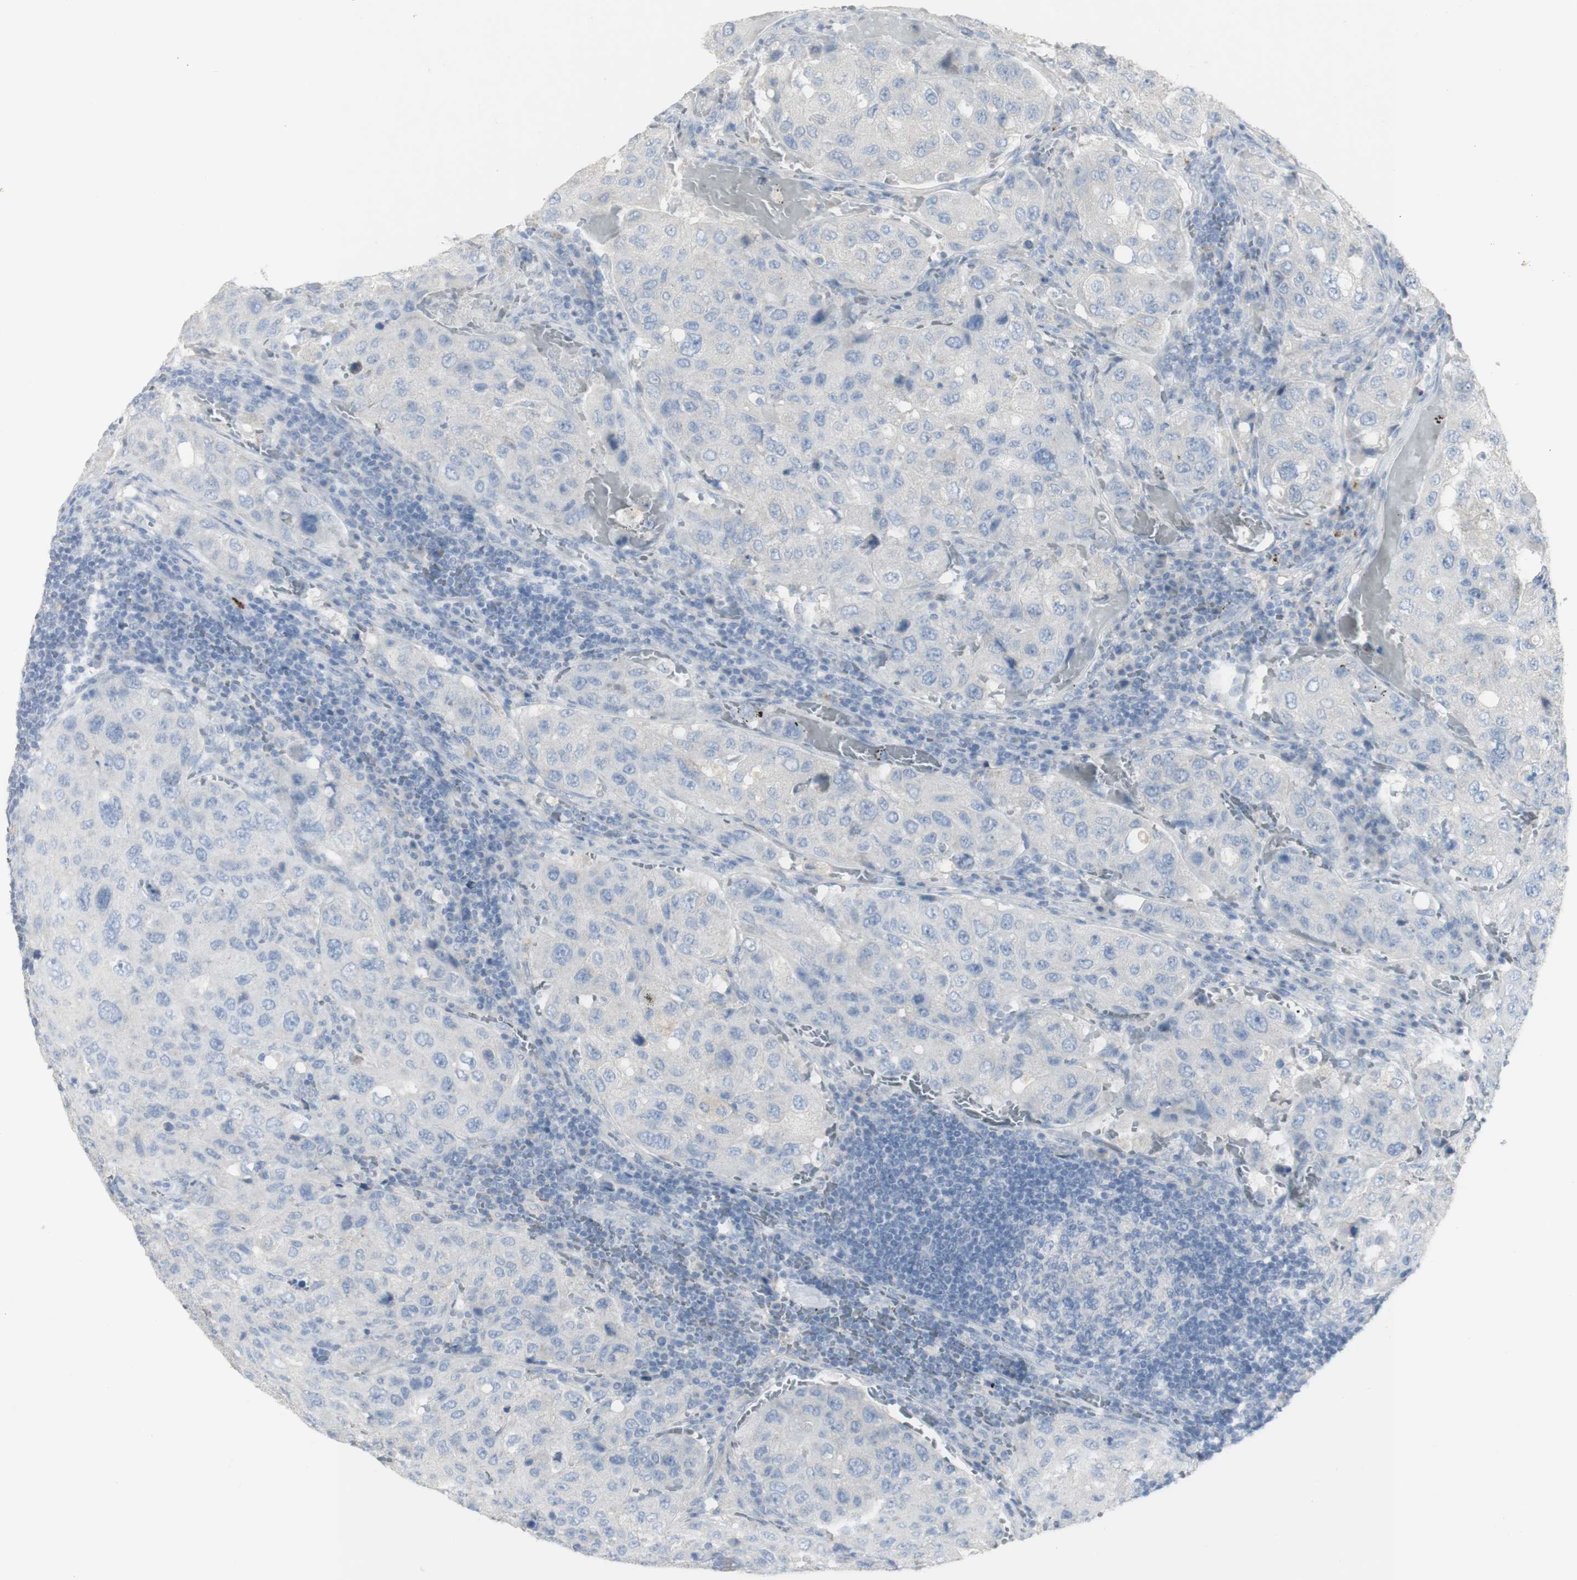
{"staining": {"intensity": "weak", "quantity": "<25%", "location": "cytoplasmic/membranous"}, "tissue": "urothelial cancer", "cell_type": "Tumor cells", "image_type": "cancer", "snomed": [{"axis": "morphology", "description": "Urothelial carcinoma, High grade"}, {"axis": "topography", "description": "Lymph node"}, {"axis": "topography", "description": "Urinary bladder"}], "caption": "There is no significant positivity in tumor cells of urothelial cancer. (DAB immunohistochemistry (IHC) visualized using brightfield microscopy, high magnification).", "gene": "CD207", "patient": {"sex": "male", "age": 51}}